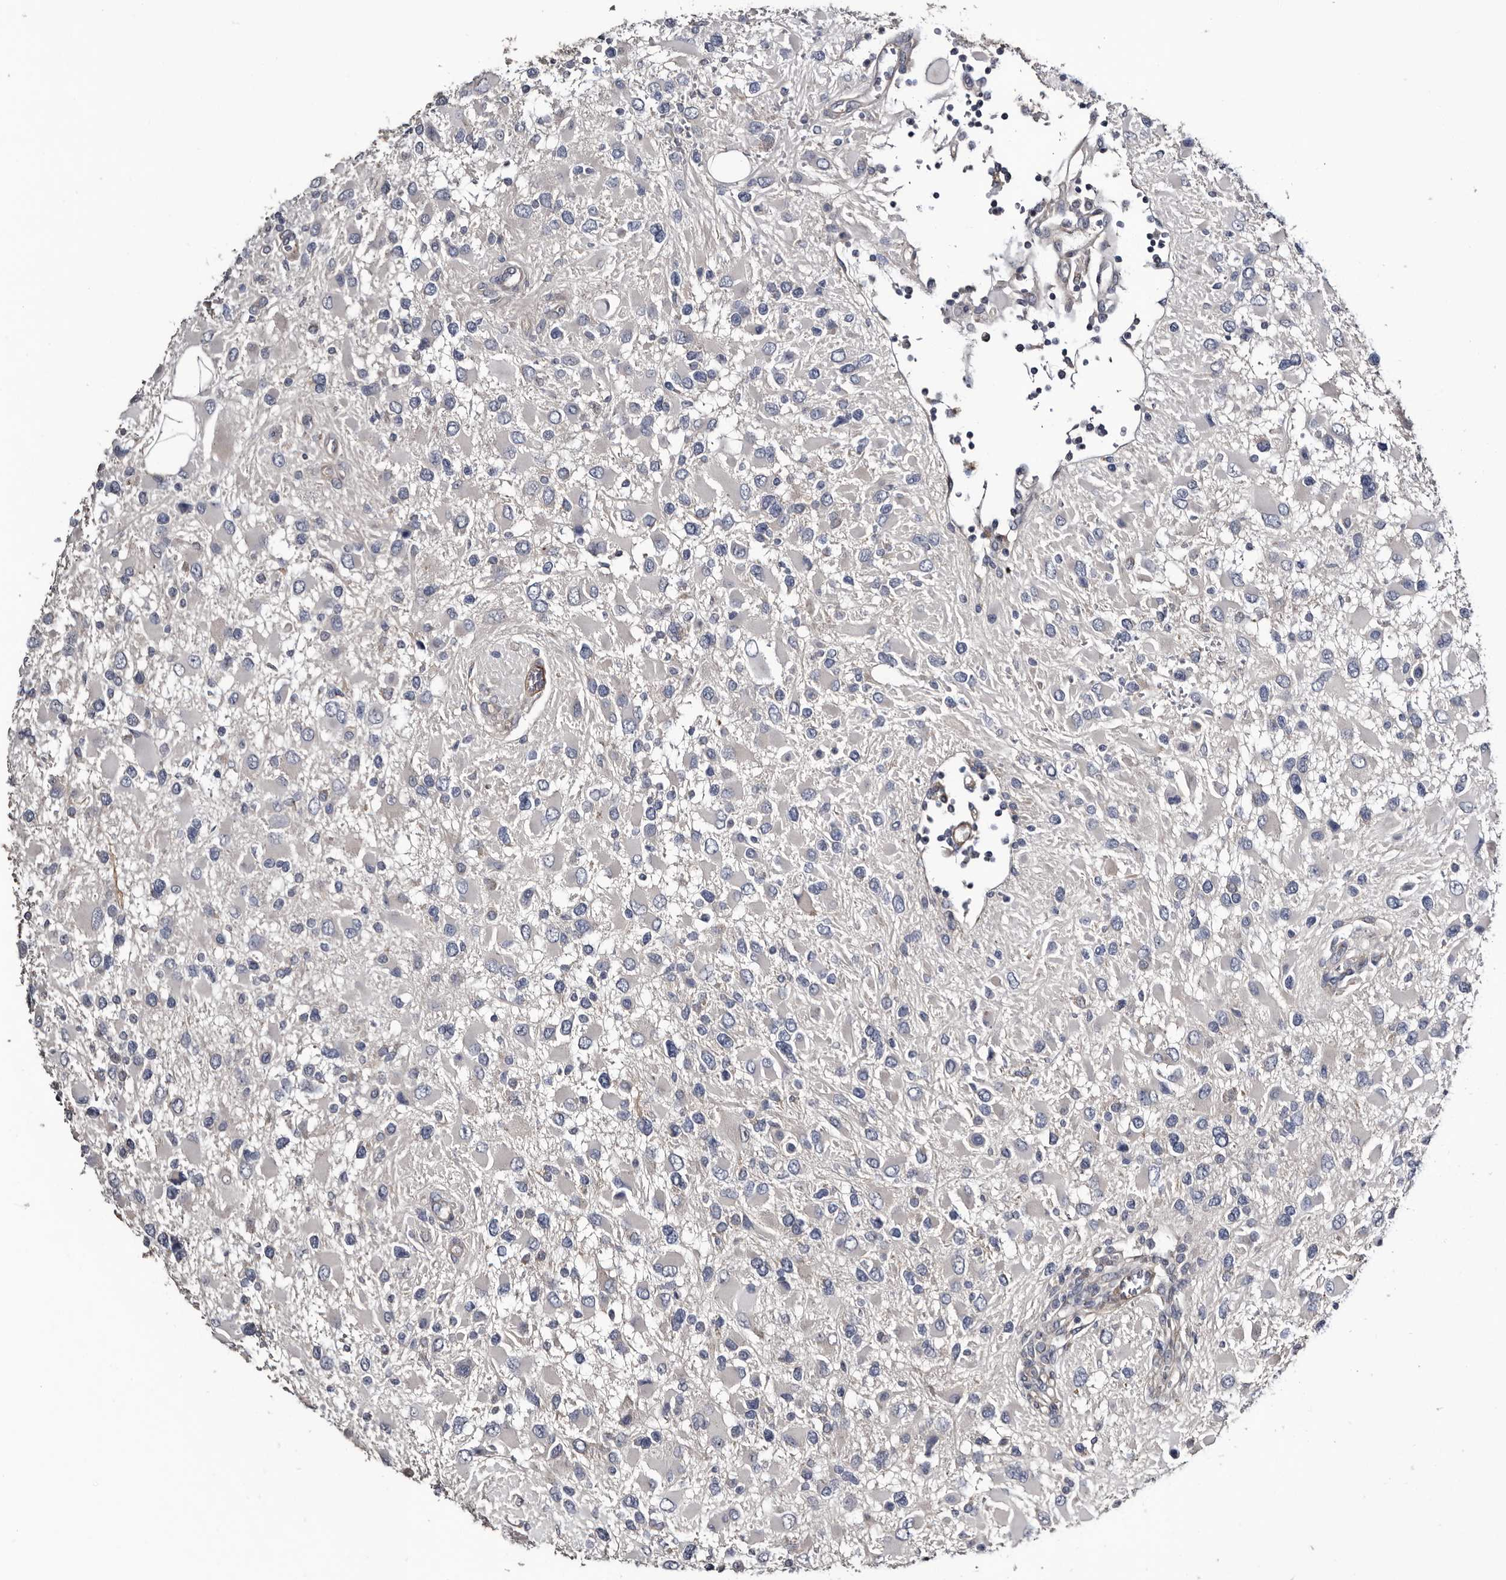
{"staining": {"intensity": "negative", "quantity": "none", "location": "none"}, "tissue": "glioma", "cell_type": "Tumor cells", "image_type": "cancer", "snomed": [{"axis": "morphology", "description": "Glioma, malignant, High grade"}, {"axis": "topography", "description": "Brain"}], "caption": "Glioma was stained to show a protein in brown. There is no significant staining in tumor cells. The staining was performed using DAB to visualize the protein expression in brown, while the nuclei were stained in blue with hematoxylin (Magnification: 20x).", "gene": "IARS1", "patient": {"sex": "male", "age": 53}}